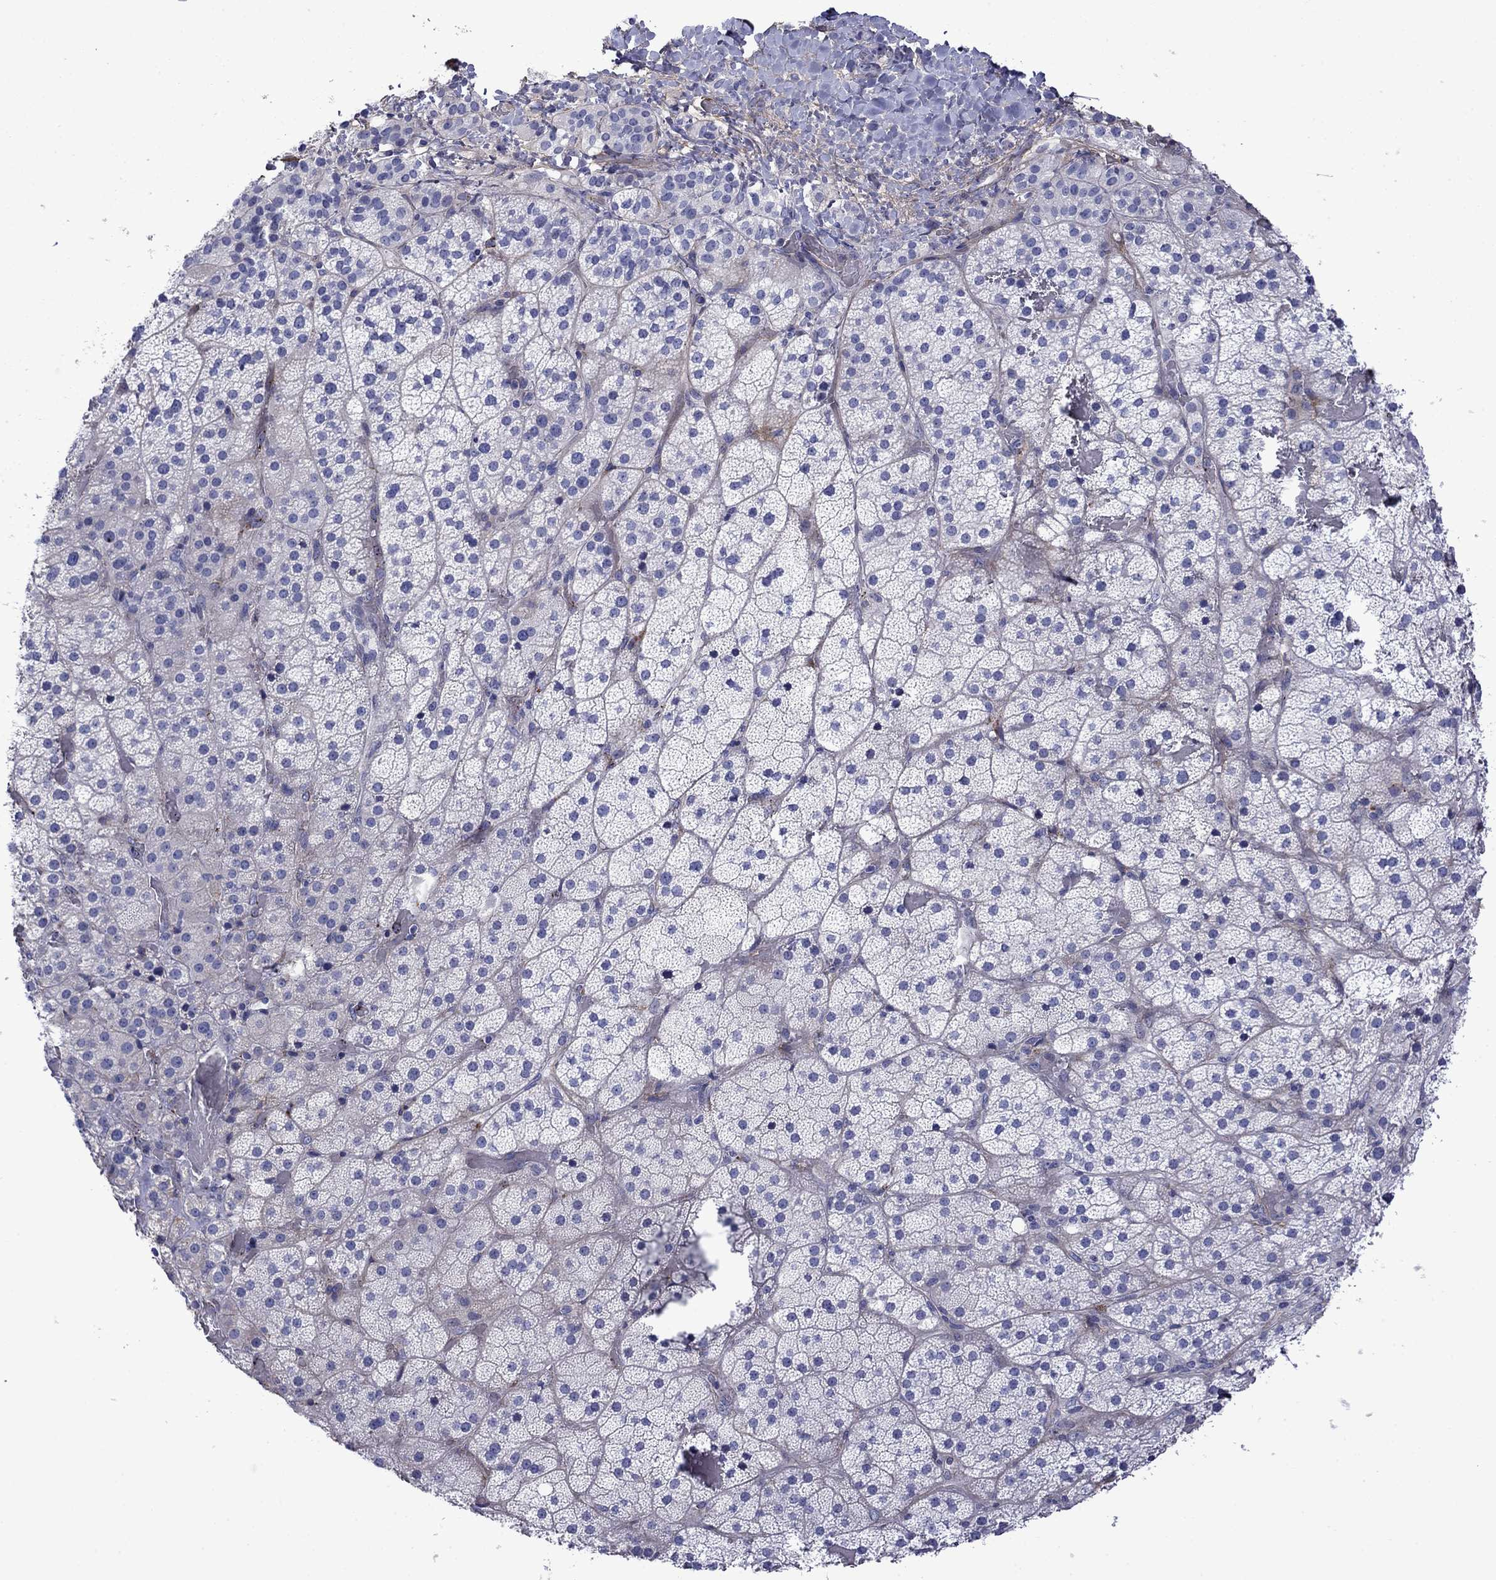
{"staining": {"intensity": "negative", "quantity": "none", "location": "none"}, "tissue": "adrenal gland", "cell_type": "Glandular cells", "image_type": "normal", "snomed": [{"axis": "morphology", "description": "Normal tissue, NOS"}, {"axis": "topography", "description": "Adrenal gland"}], "caption": "High magnification brightfield microscopy of normal adrenal gland stained with DAB (3,3'-diaminobenzidine) (brown) and counterstained with hematoxylin (blue): glandular cells show no significant staining. (DAB IHC with hematoxylin counter stain).", "gene": "HSPG2", "patient": {"sex": "male", "age": 57}}